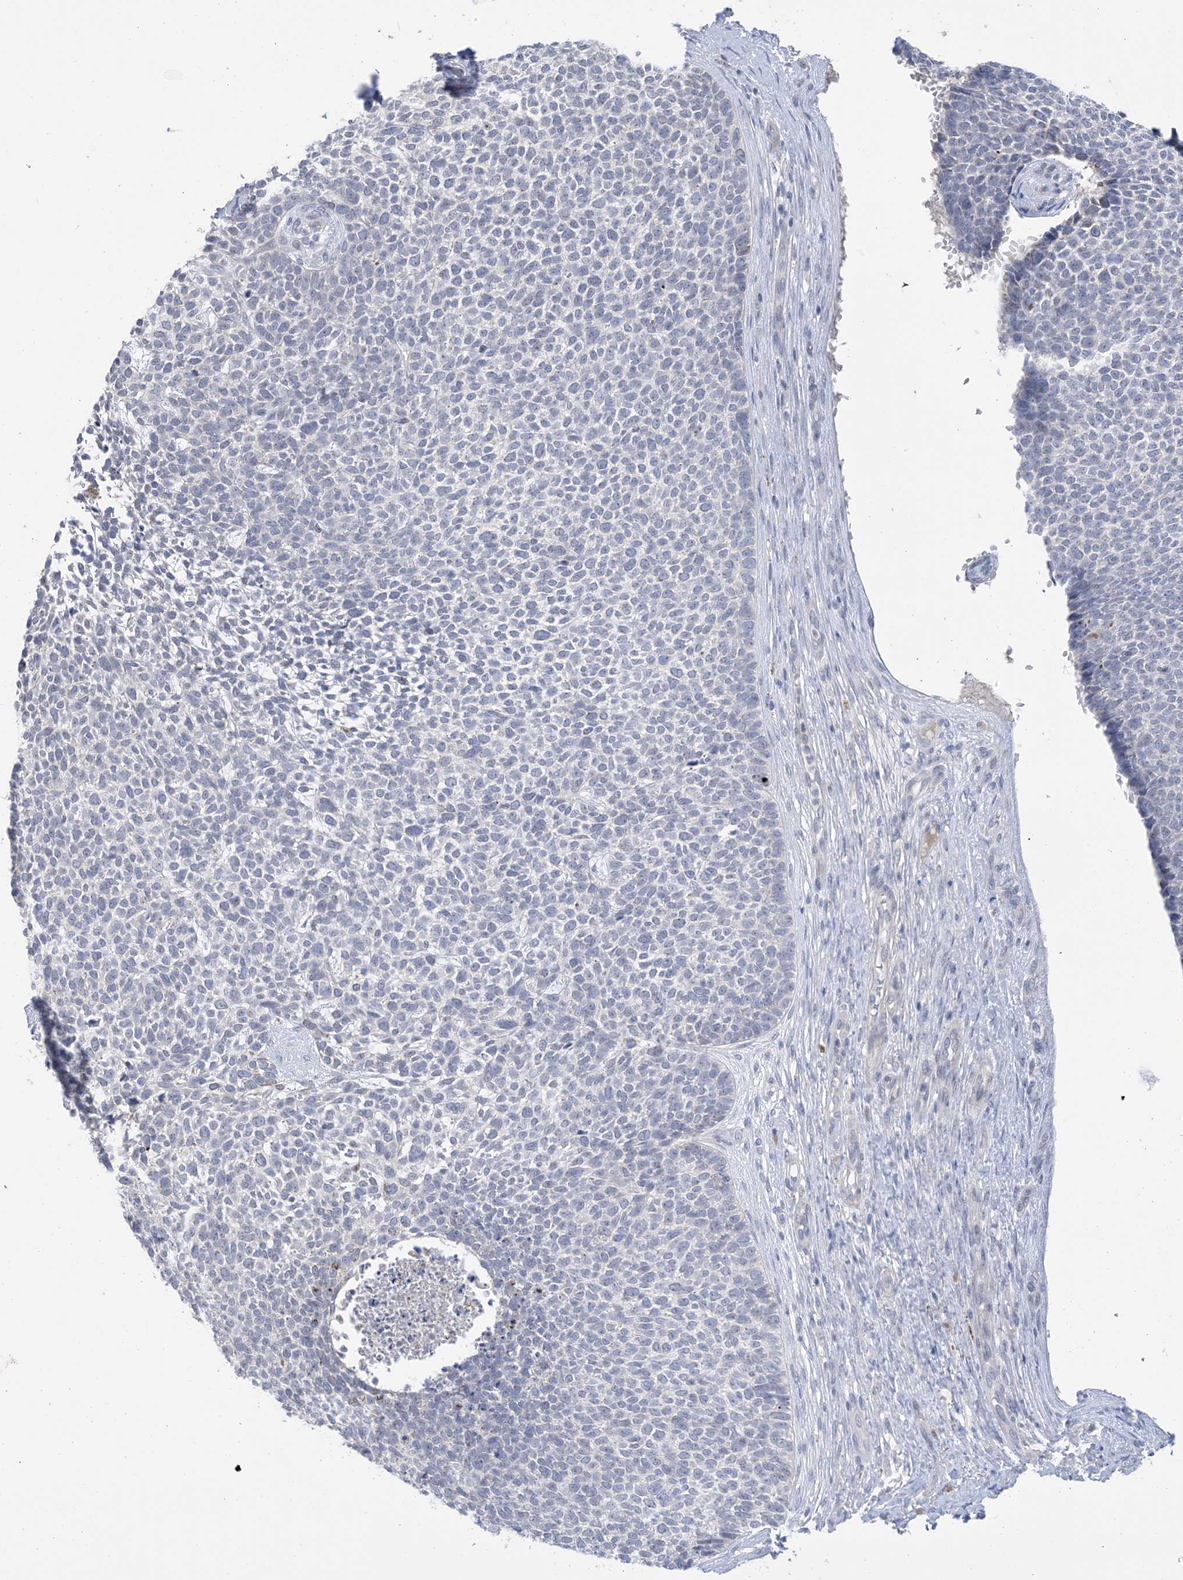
{"staining": {"intensity": "negative", "quantity": "none", "location": "none"}, "tissue": "skin cancer", "cell_type": "Tumor cells", "image_type": "cancer", "snomed": [{"axis": "morphology", "description": "Basal cell carcinoma"}, {"axis": "topography", "description": "Skin"}], "caption": "This photomicrograph is of basal cell carcinoma (skin) stained with immunohistochemistry to label a protein in brown with the nuclei are counter-stained blue. There is no staining in tumor cells. (DAB (3,3'-diaminobenzidine) IHC with hematoxylin counter stain).", "gene": "TTYH1", "patient": {"sex": "female", "age": 84}}